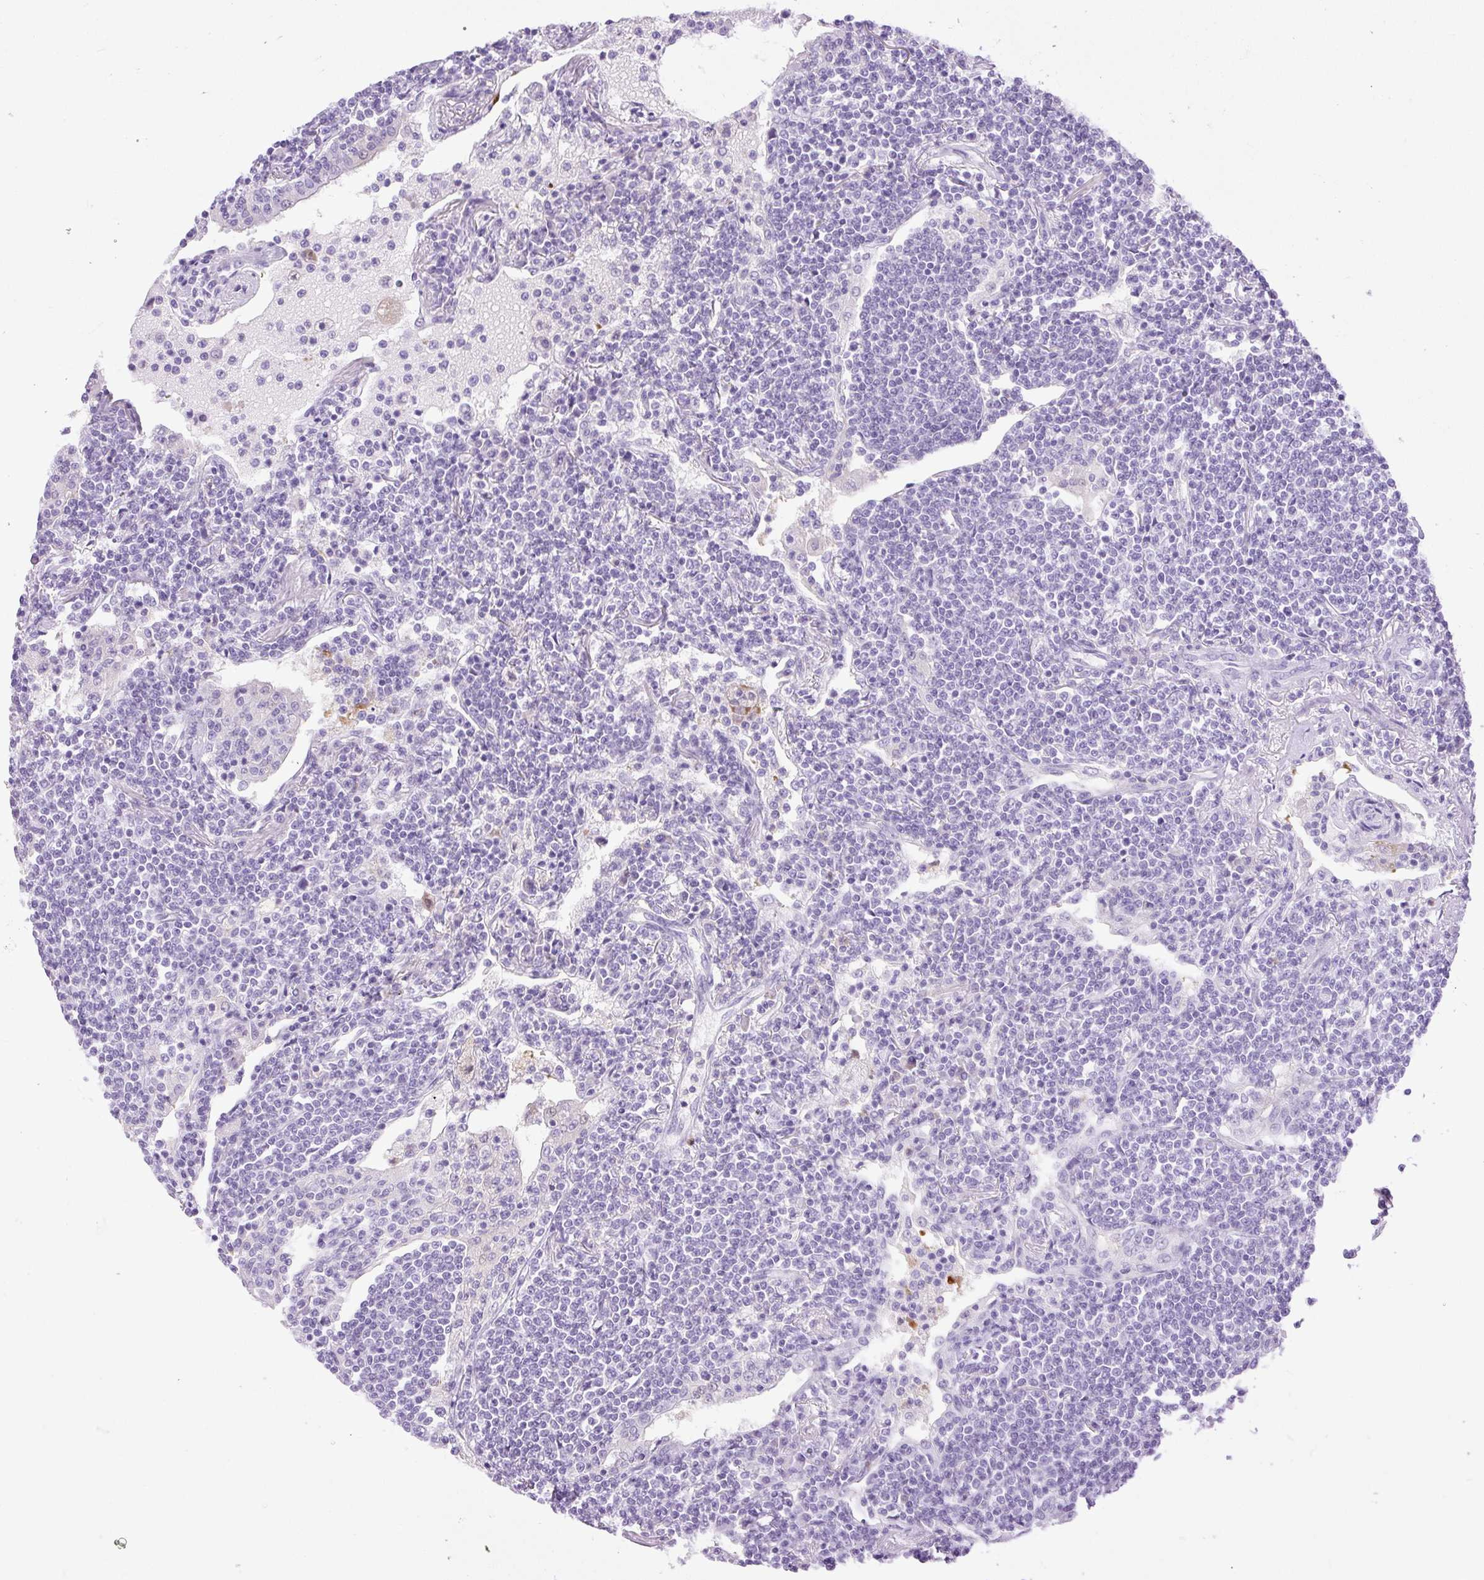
{"staining": {"intensity": "negative", "quantity": "none", "location": "none"}, "tissue": "lymphoma", "cell_type": "Tumor cells", "image_type": "cancer", "snomed": [{"axis": "morphology", "description": "Malignant lymphoma, non-Hodgkin's type, Low grade"}, {"axis": "topography", "description": "Lung"}], "caption": "DAB immunohistochemical staining of human lymphoma shows no significant expression in tumor cells.", "gene": "SLC25A40", "patient": {"sex": "female", "age": 71}}